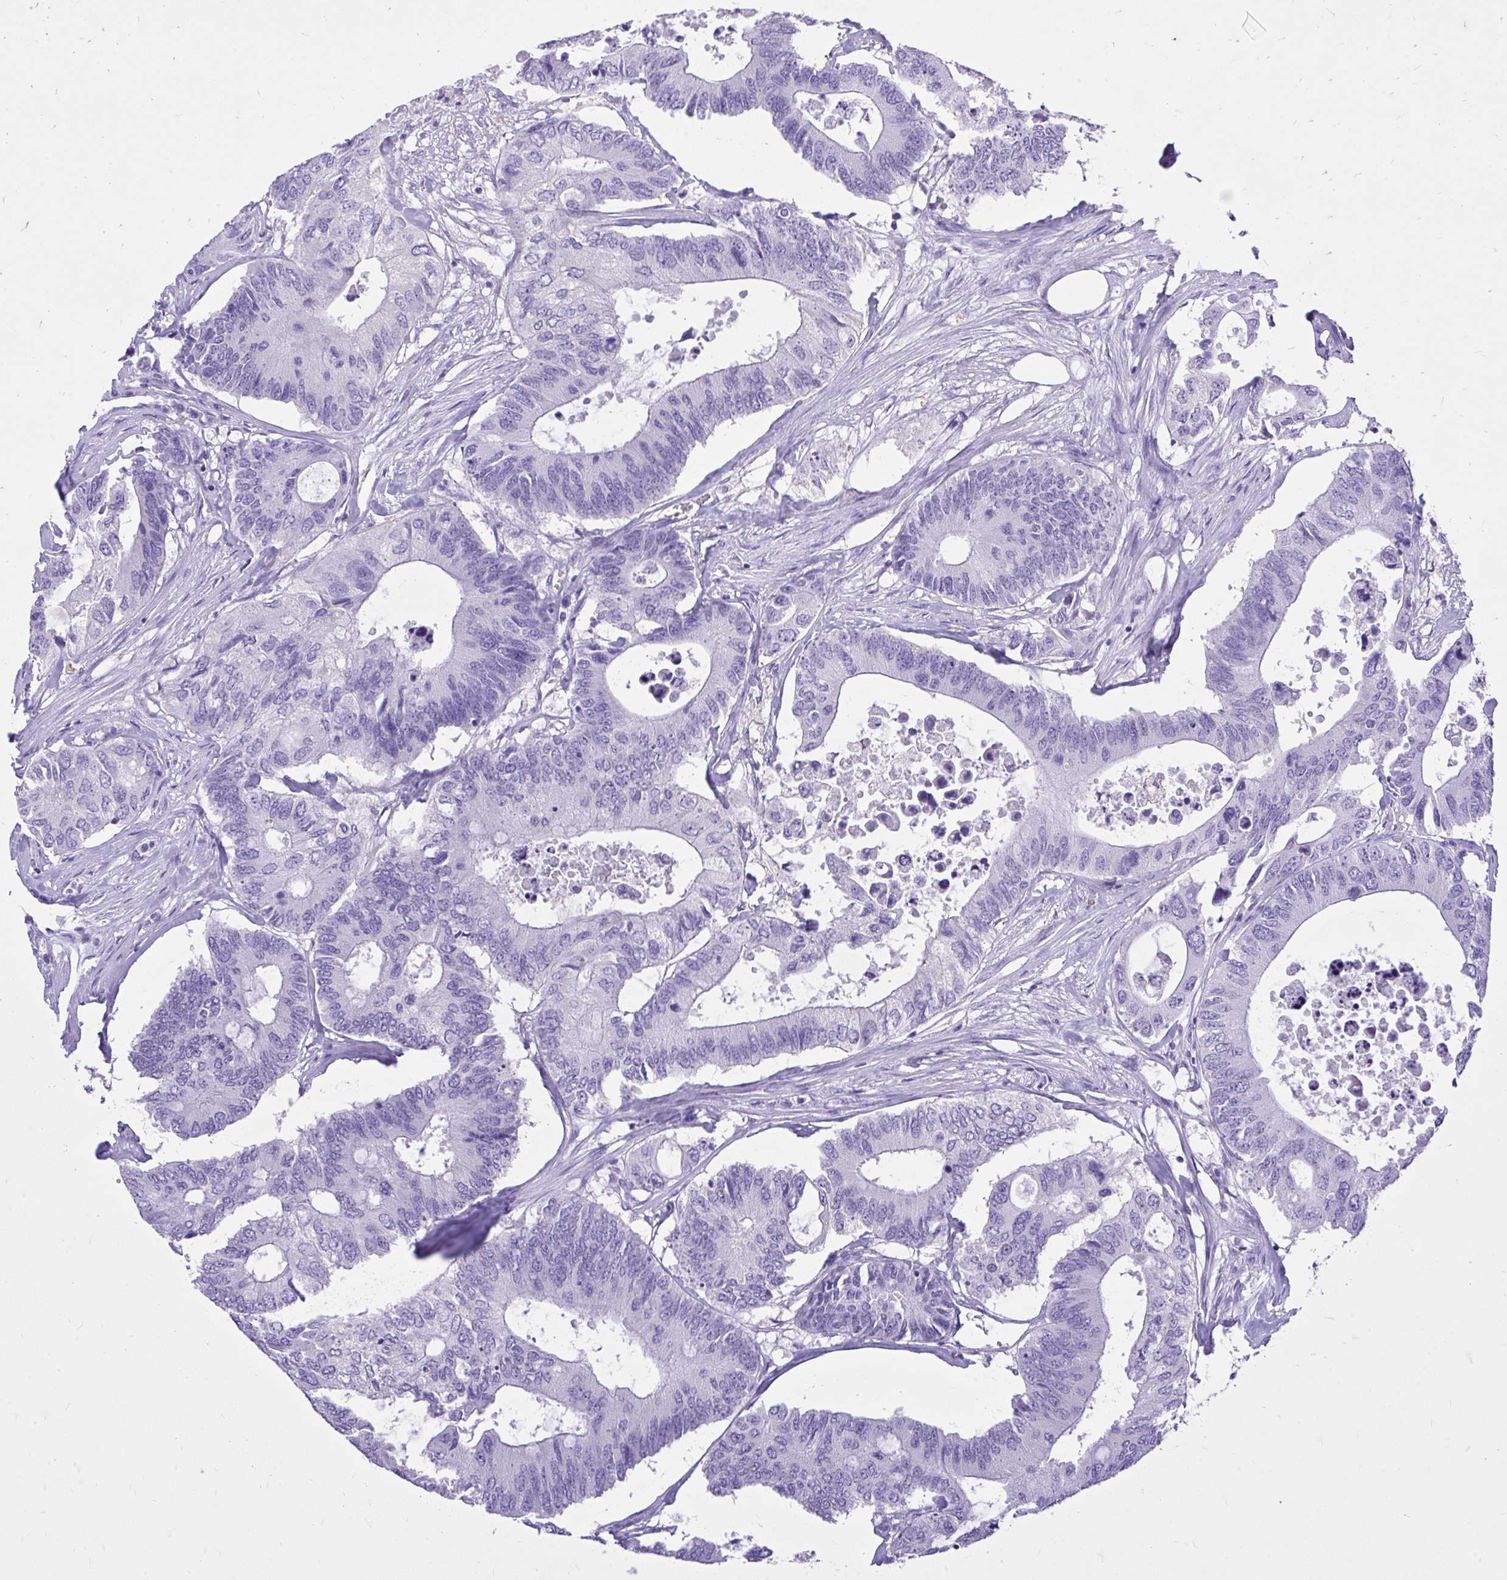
{"staining": {"intensity": "negative", "quantity": "none", "location": "none"}, "tissue": "colorectal cancer", "cell_type": "Tumor cells", "image_type": "cancer", "snomed": [{"axis": "morphology", "description": "Adenocarcinoma, NOS"}, {"axis": "topography", "description": "Colon"}], "caption": "Photomicrograph shows no protein staining in tumor cells of adenocarcinoma (colorectal) tissue.", "gene": "MON1A", "patient": {"sex": "male", "age": 71}}